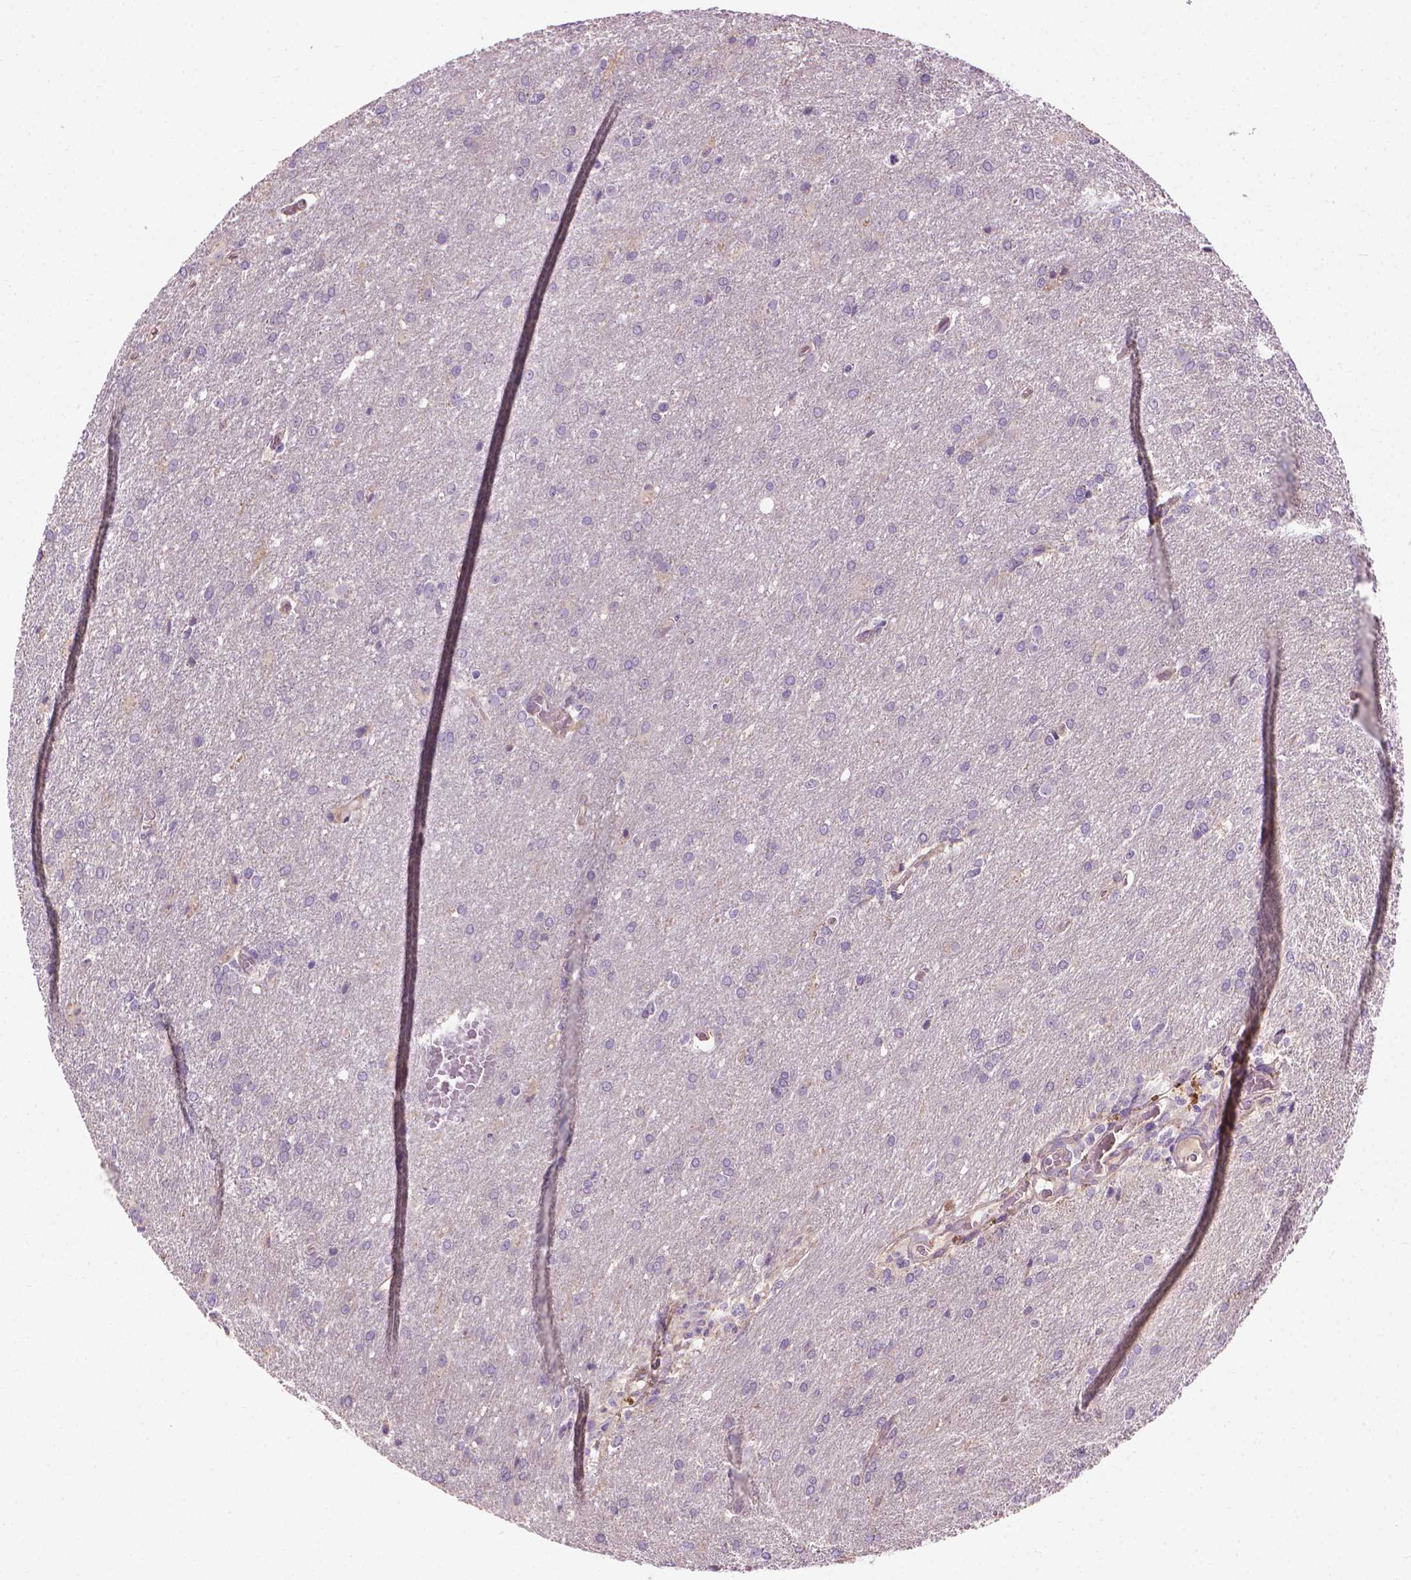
{"staining": {"intensity": "negative", "quantity": "none", "location": "none"}, "tissue": "glioma", "cell_type": "Tumor cells", "image_type": "cancer", "snomed": [{"axis": "morphology", "description": "Glioma, malignant, High grade"}, {"axis": "topography", "description": "Brain"}], "caption": "Immunohistochemistry (IHC) micrograph of neoplastic tissue: human glioma stained with DAB shows no significant protein positivity in tumor cells.", "gene": "RIIAD1", "patient": {"sex": "male", "age": 68}}